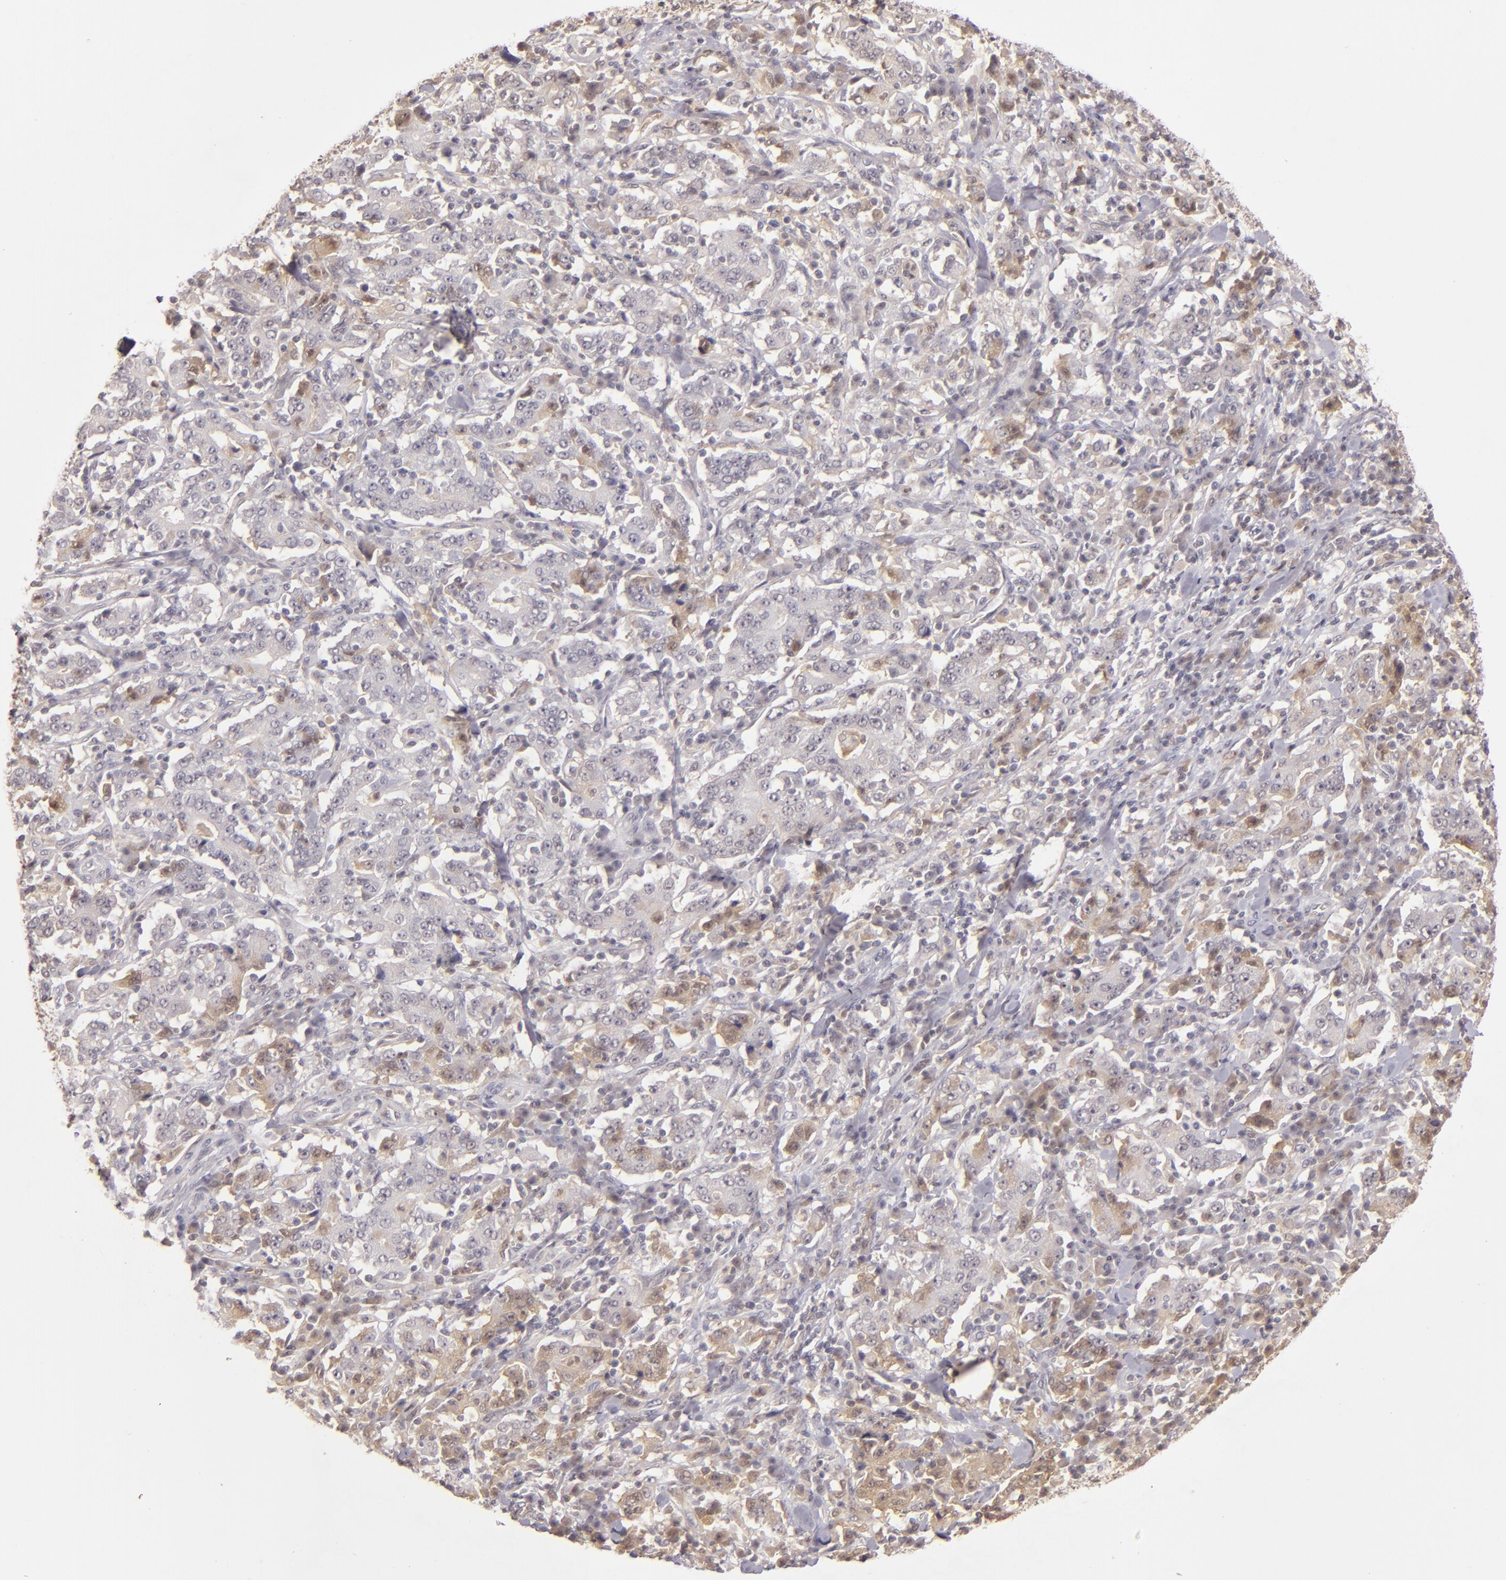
{"staining": {"intensity": "weak", "quantity": ">75%", "location": "cytoplasmic/membranous"}, "tissue": "stomach cancer", "cell_type": "Tumor cells", "image_type": "cancer", "snomed": [{"axis": "morphology", "description": "Normal tissue, NOS"}, {"axis": "morphology", "description": "Adenocarcinoma, NOS"}, {"axis": "topography", "description": "Stomach, upper"}, {"axis": "topography", "description": "Stomach"}], "caption": "Human stomach cancer (adenocarcinoma) stained with a protein marker shows weak staining in tumor cells.", "gene": "LRG1", "patient": {"sex": "male", "age": 59}}